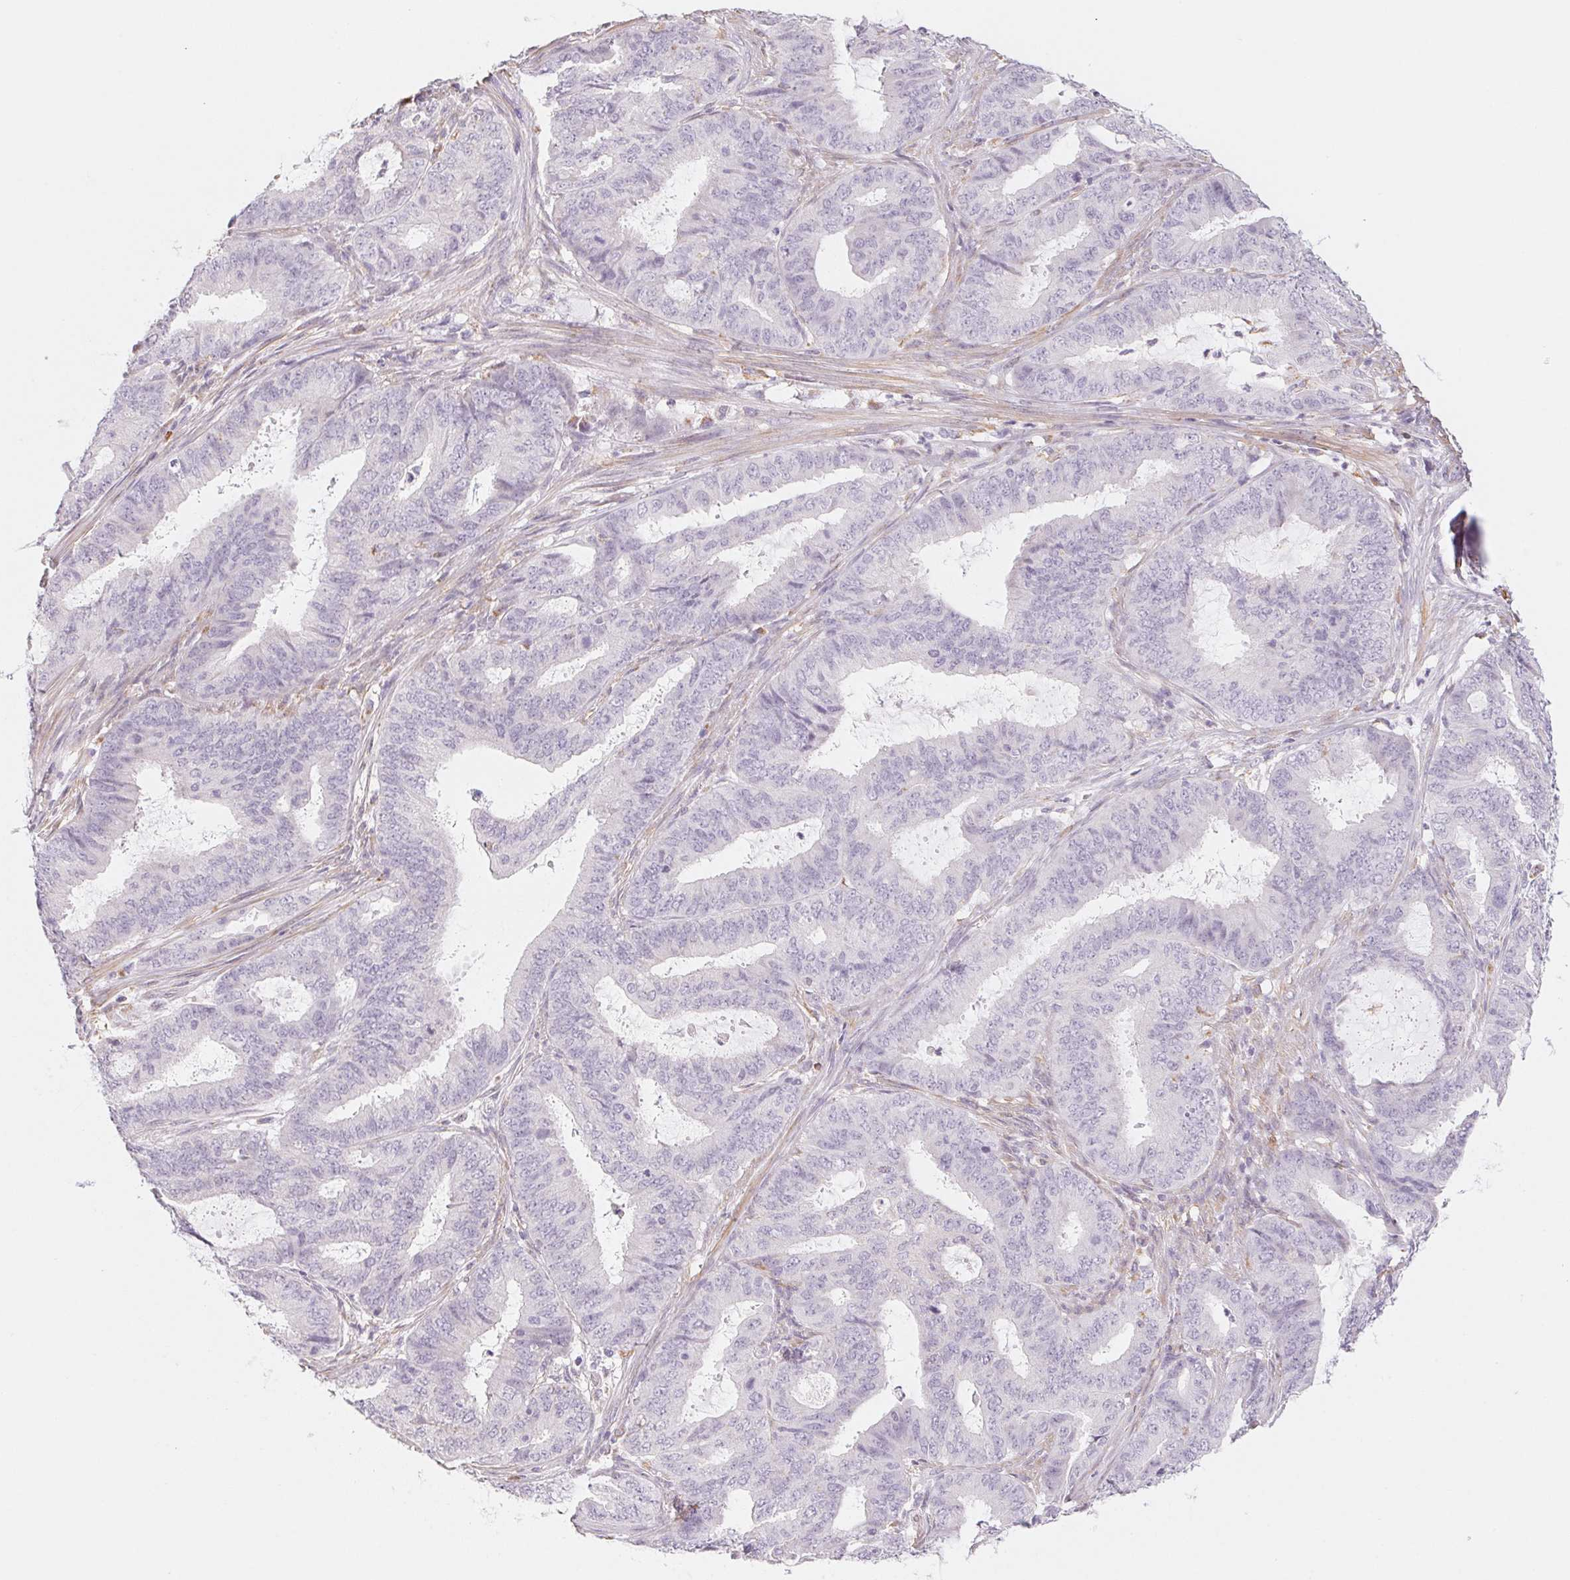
{"staining": {"intensity": "negative", "quantity": "none", "location": "none"}, "tissue": "endometrial cancer", "cell_type": "Tumor cells", "image_type": "cancer", "snomed": [{"axis": "morphology", "description": "Adenocarcinoma, NOS"}, {"axis": "topography", "description": "Endometrium"}], "caption": "This is an immunohistochemistry histopathology image of human endometrial adenocarcinoma. There is no staining in tumor cells.", "gene": "PRPH", "patient": {"sex": "female", "age": 51}}